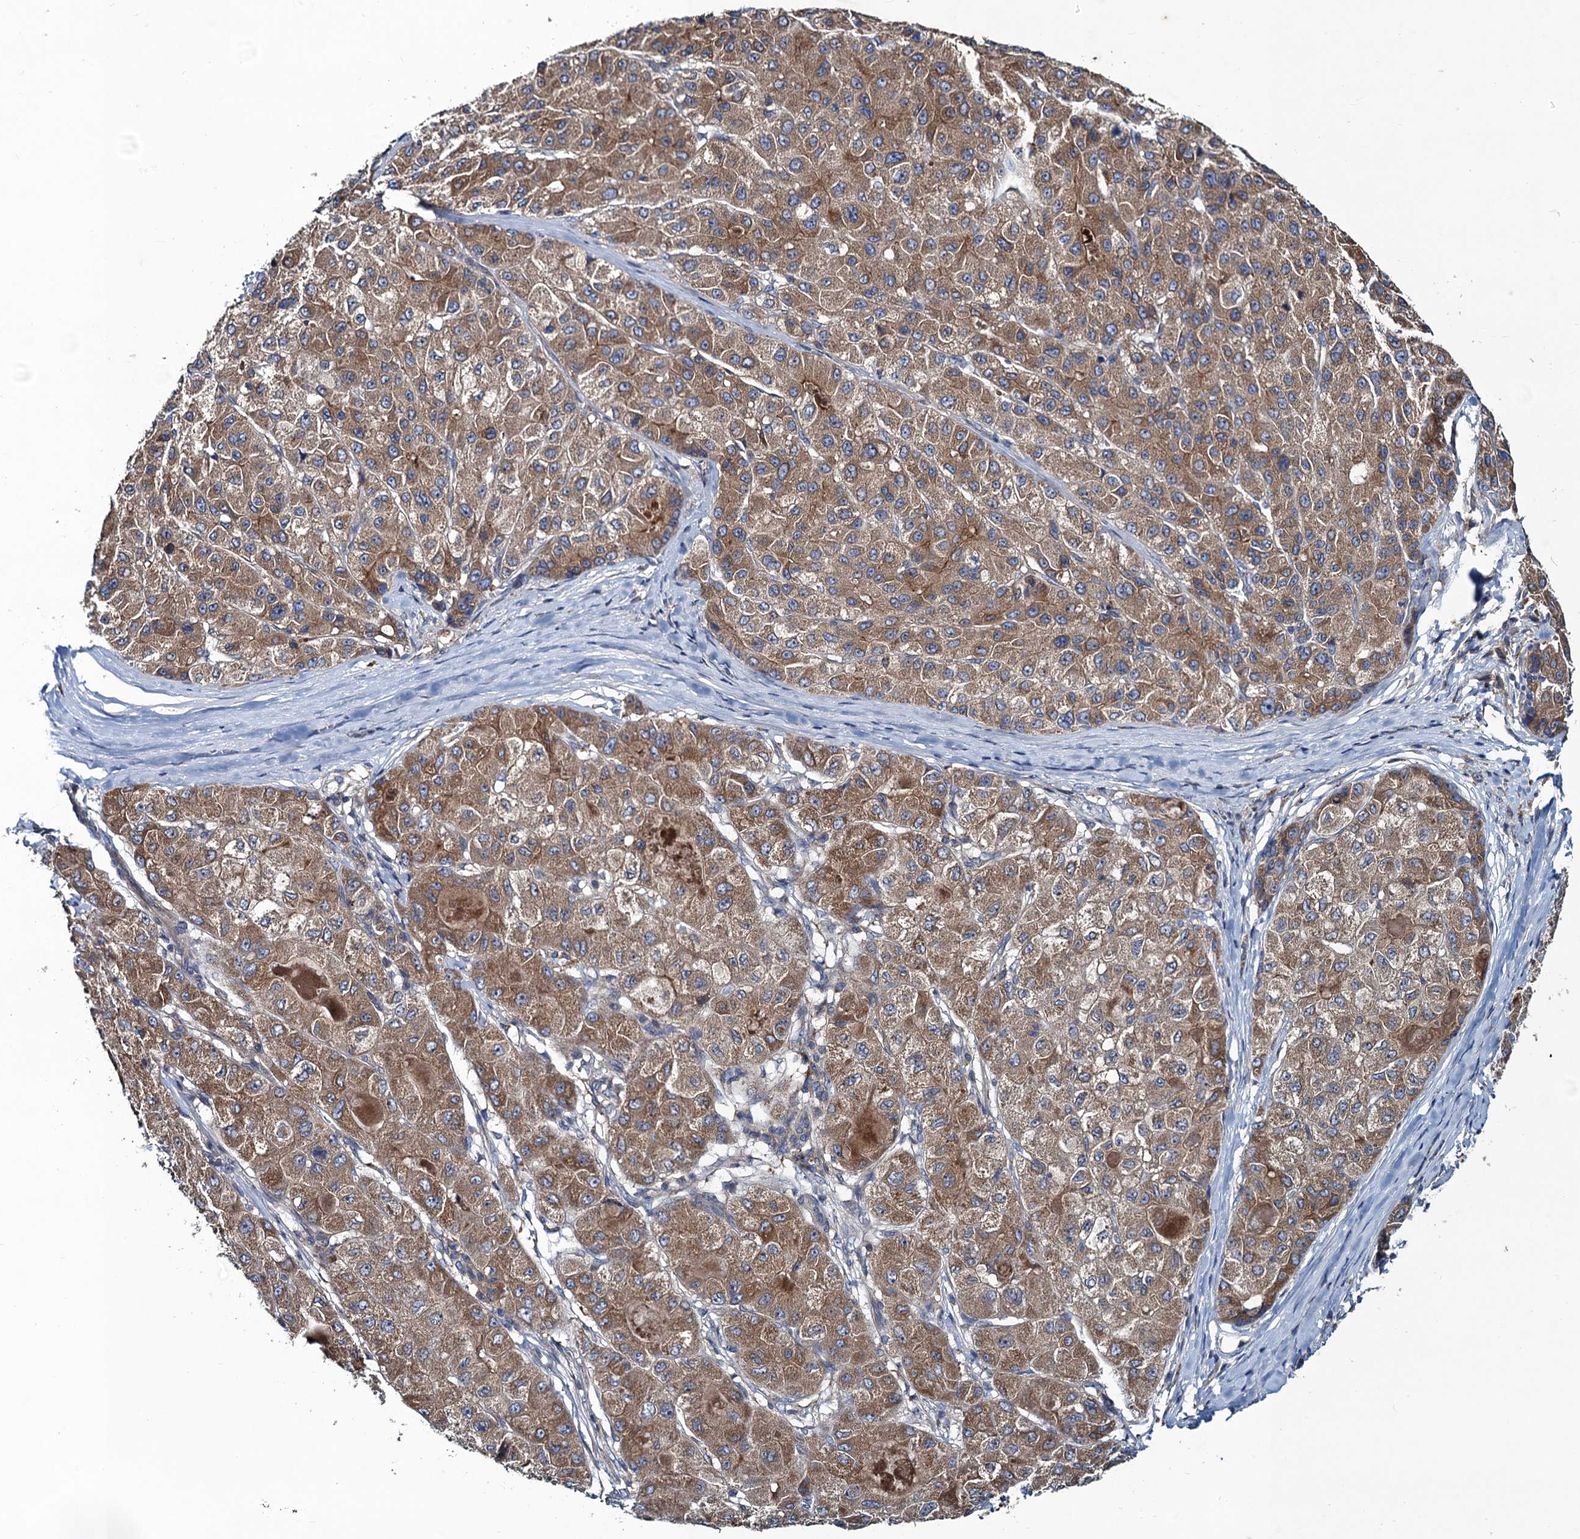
{"staining": {"intensity": "moderate", "quantity": ">75%", "location": "cytoplasmic/membranous"}, "tissue": "liver cancer", "cell_type": "Tumor cells", "image_type": "cancer", "snomed": [{"axis": "morphology", "description": "Carcinoma, Hepatocellular, NOS"}, {"axis": "topography", "description": "Liver"}], "caption": "About >75% of tumor cells in human liver cancer display moderate cytoplasmic/membranous protein expression as visualized by brown immunohistochemical staining.", "gene": "SNAP29", "patient": {"sex": "male", "age": 80}}